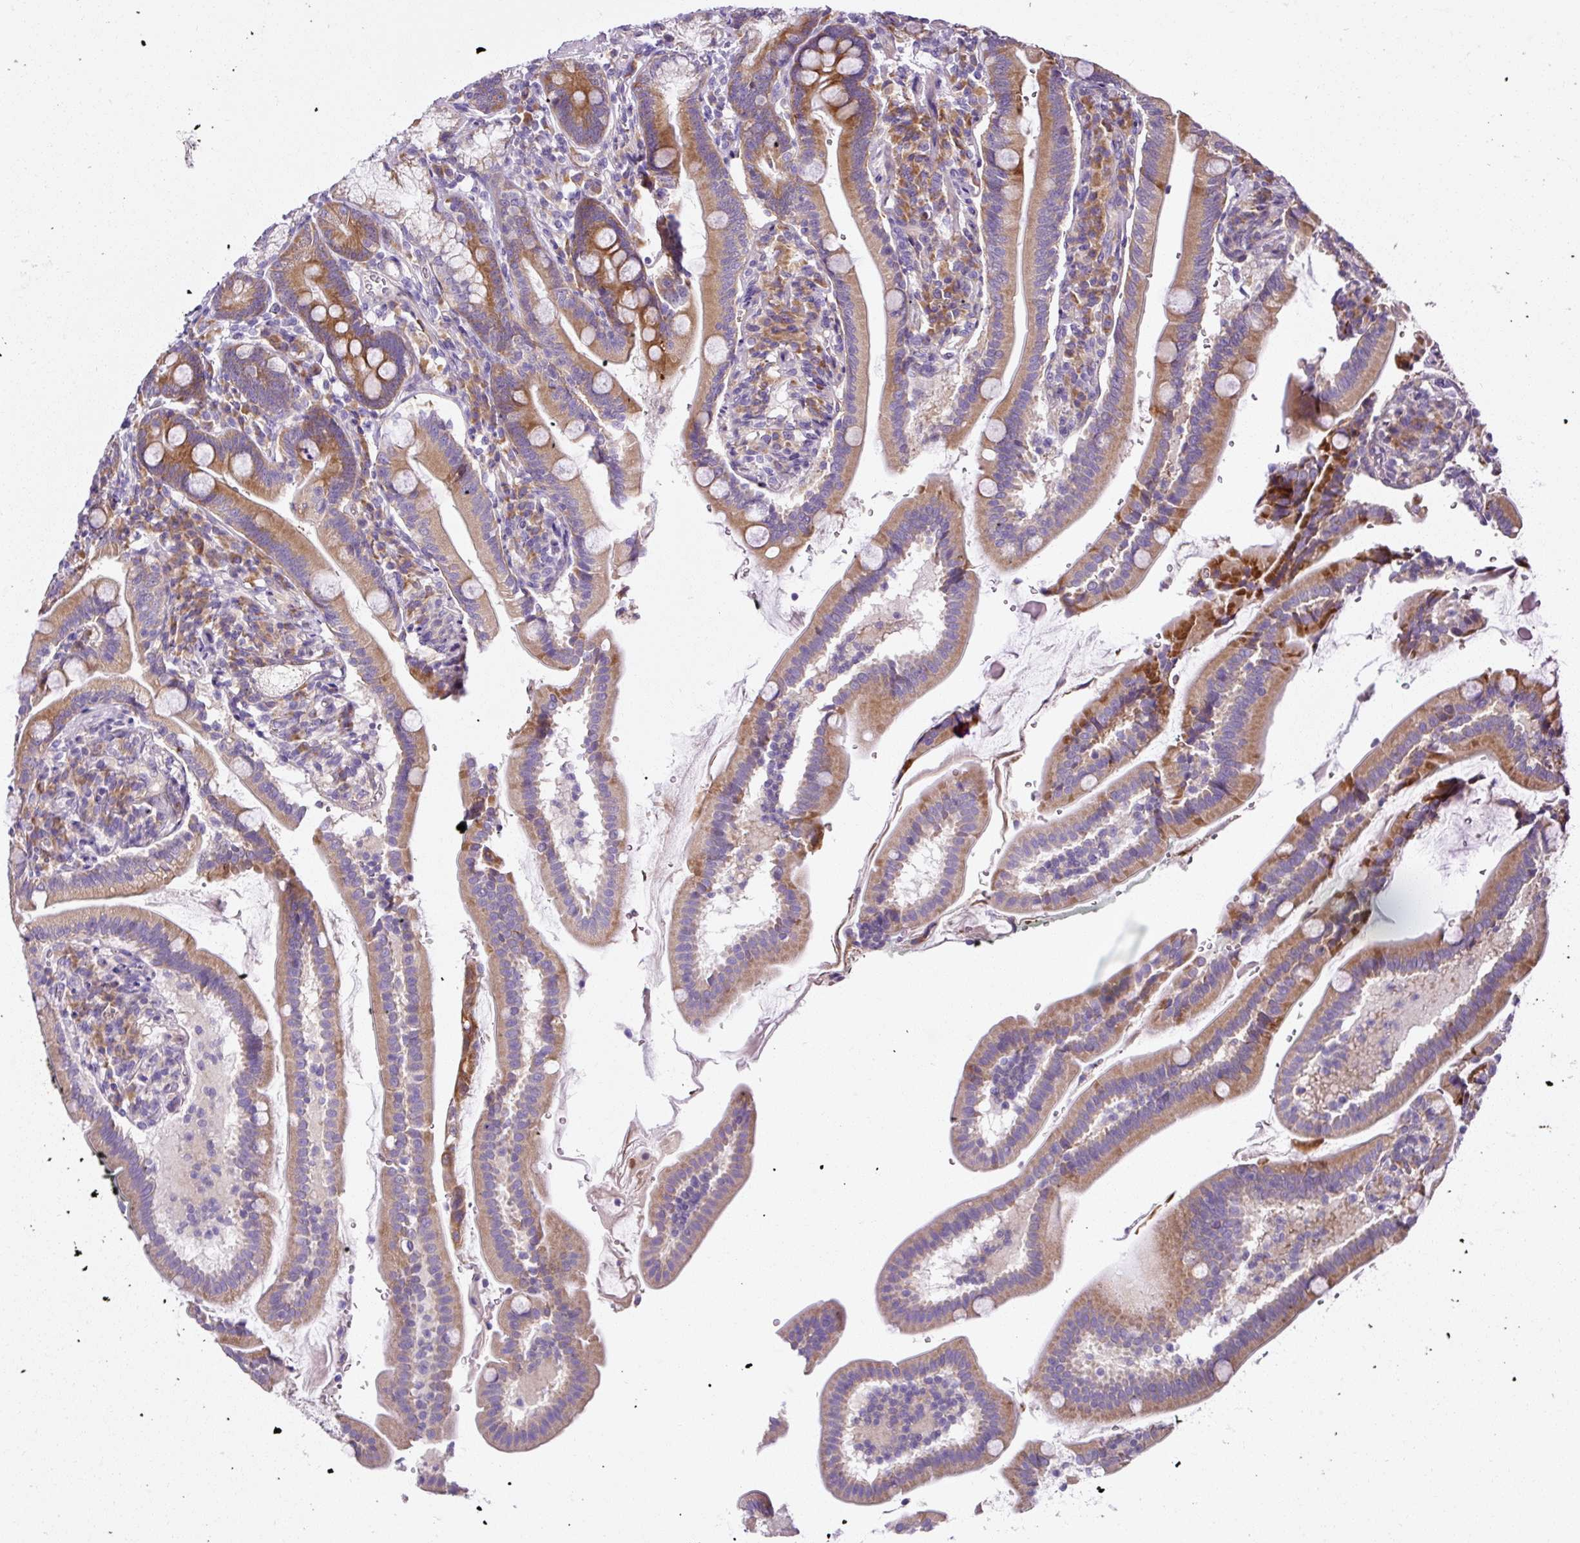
{"staining": {"intensity": "moderate", "quantity": ">75%", "location": "cytoplasmic/membranous"}, "tissue": "duodenum", "cell_type": "Glandular cells", "image_type": "normal", "snomed": [{"axis": "morphology", "description": "Normal tissue, NOS"}, {"axis": "topography", "description": "Duodenum"}], "caption": "Glandular cells demonstrate medium levels of moderate cytoplasmic/membranous positivity in approximately >75% of cells in unremarkable duodenum.", "gene": "RPL10A", "patient": {"sex": "female", "age": 67}}